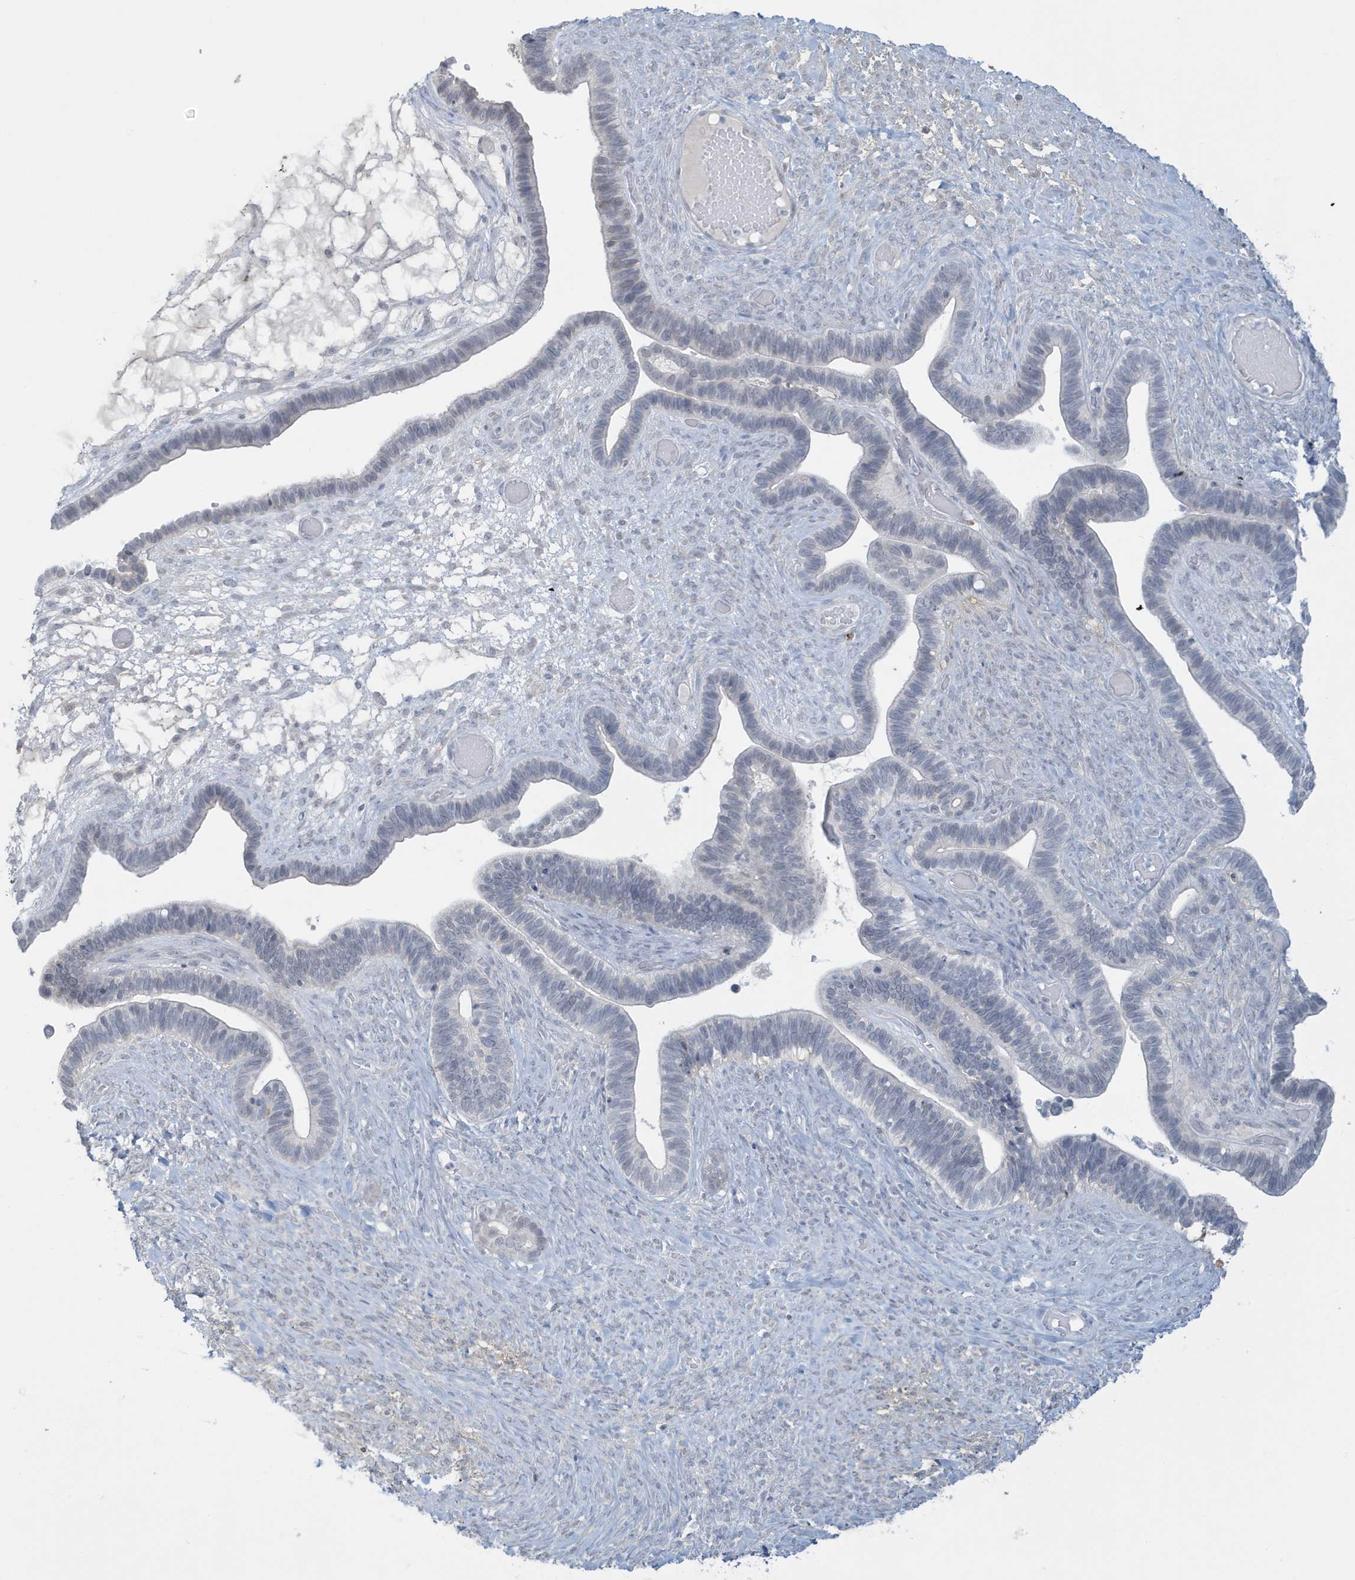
{"staining": {"intensity": "negative", "quantity": "none", "location": "none"}, "tissue": "ovarian cancer", "cell_type": "Tumor cells", "image_type": "cancer", "snomed": [{"axis": "morphology", "description": "Cystadenocarcinoma, serous, NOS"}, {"axis": "topography", "description": "Ovary"}], "caption": "The IHC micrograph has no significant staining in tumor cells of ovarian cancer tissue.", "gene": "HERC6", "patient": {"sex": "female", "age": 56}}